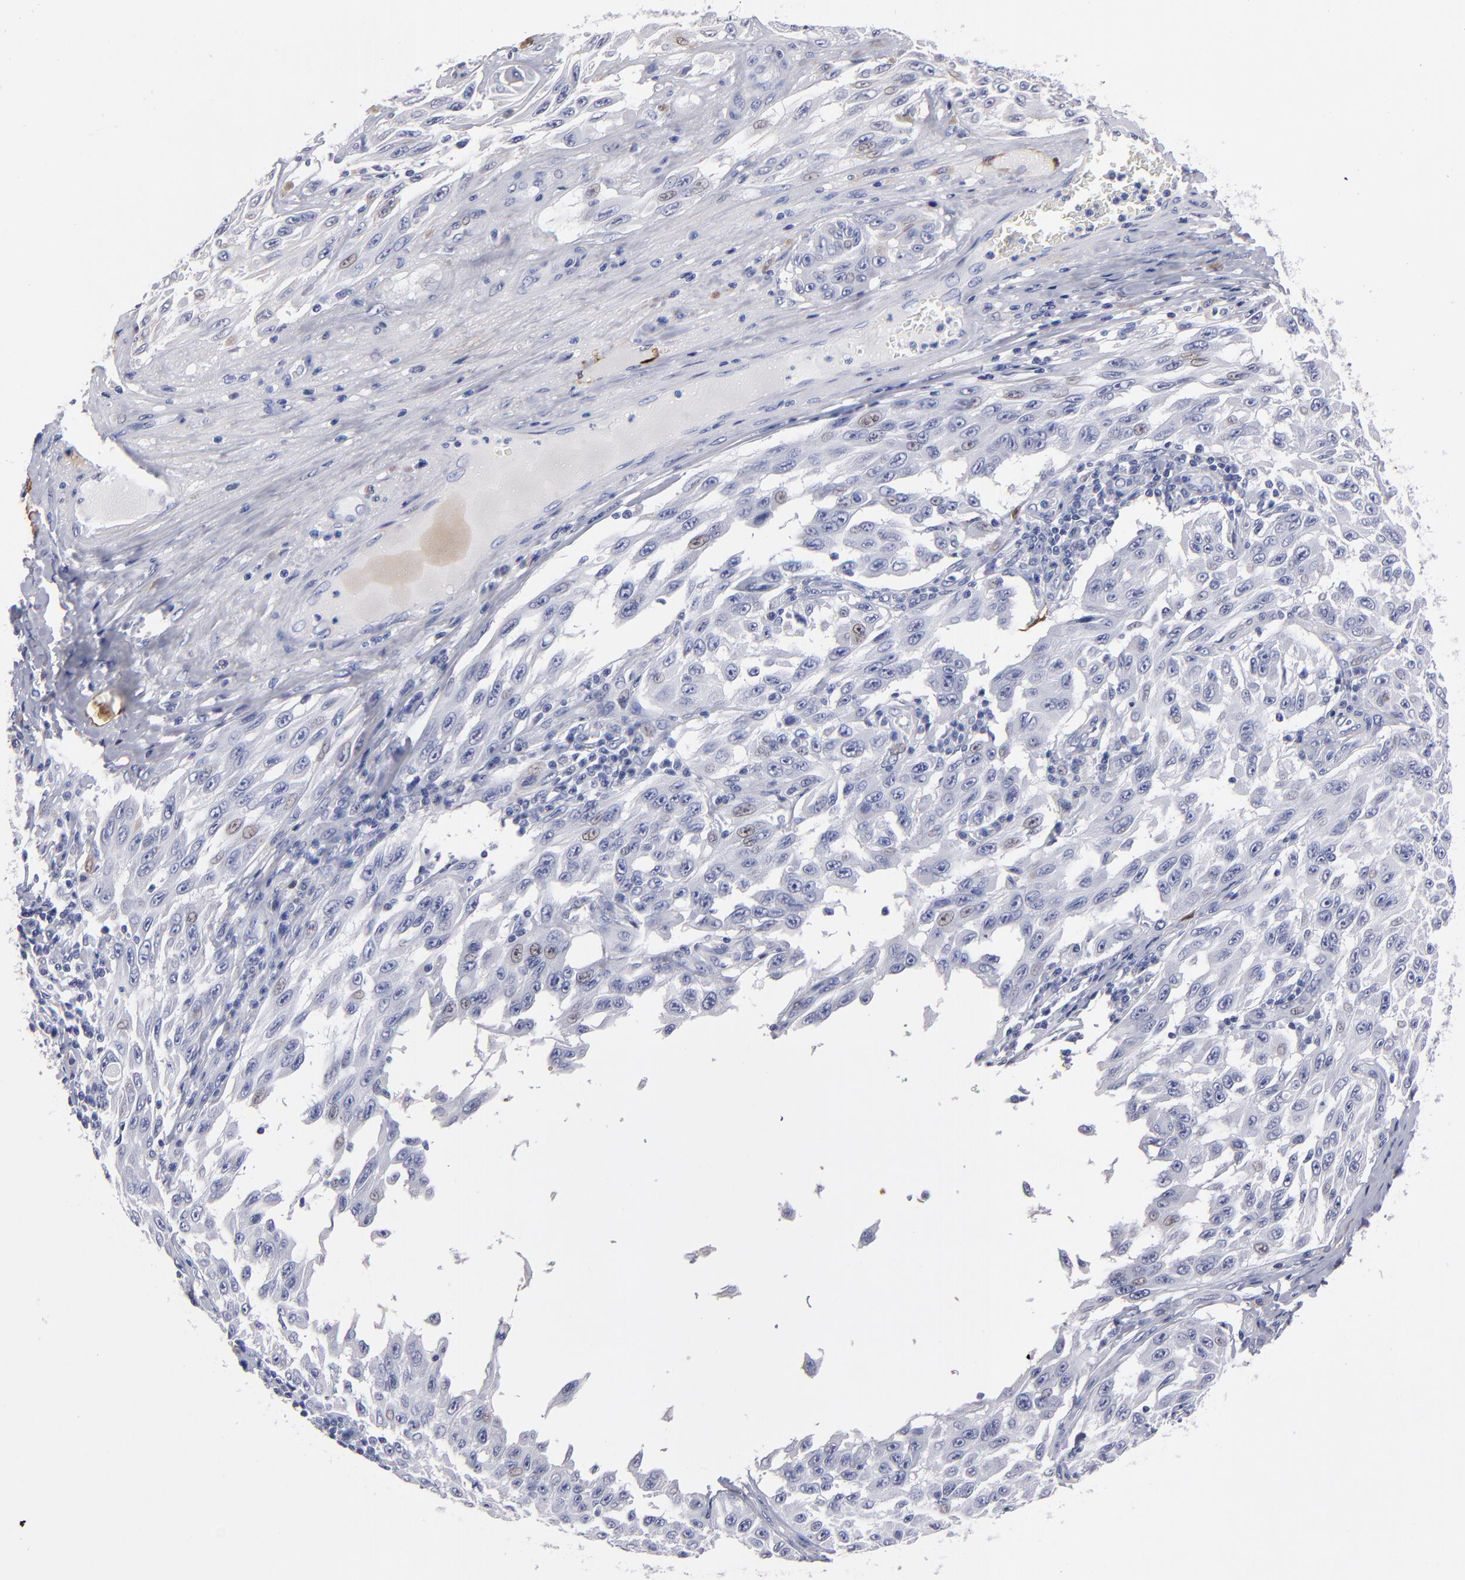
{"staining": {"intensity": "weak", "quantity": "<25%", "location": "nuclear"}, "tissue": "melanoma", "cell_type": "Tumor cells", "image_type": "cancer", "snomed": [{"axis": "morphology", "description": "Malignant melanoma, NOS"}, {"axis": "topography", "description": "Skin"}], "caption": "This is a histopathology image of IHC staining of melanoma, which shows no positivity in tumor cells.", "gene": "FABP4", "patient": {"sex": "male", "age": 30}}